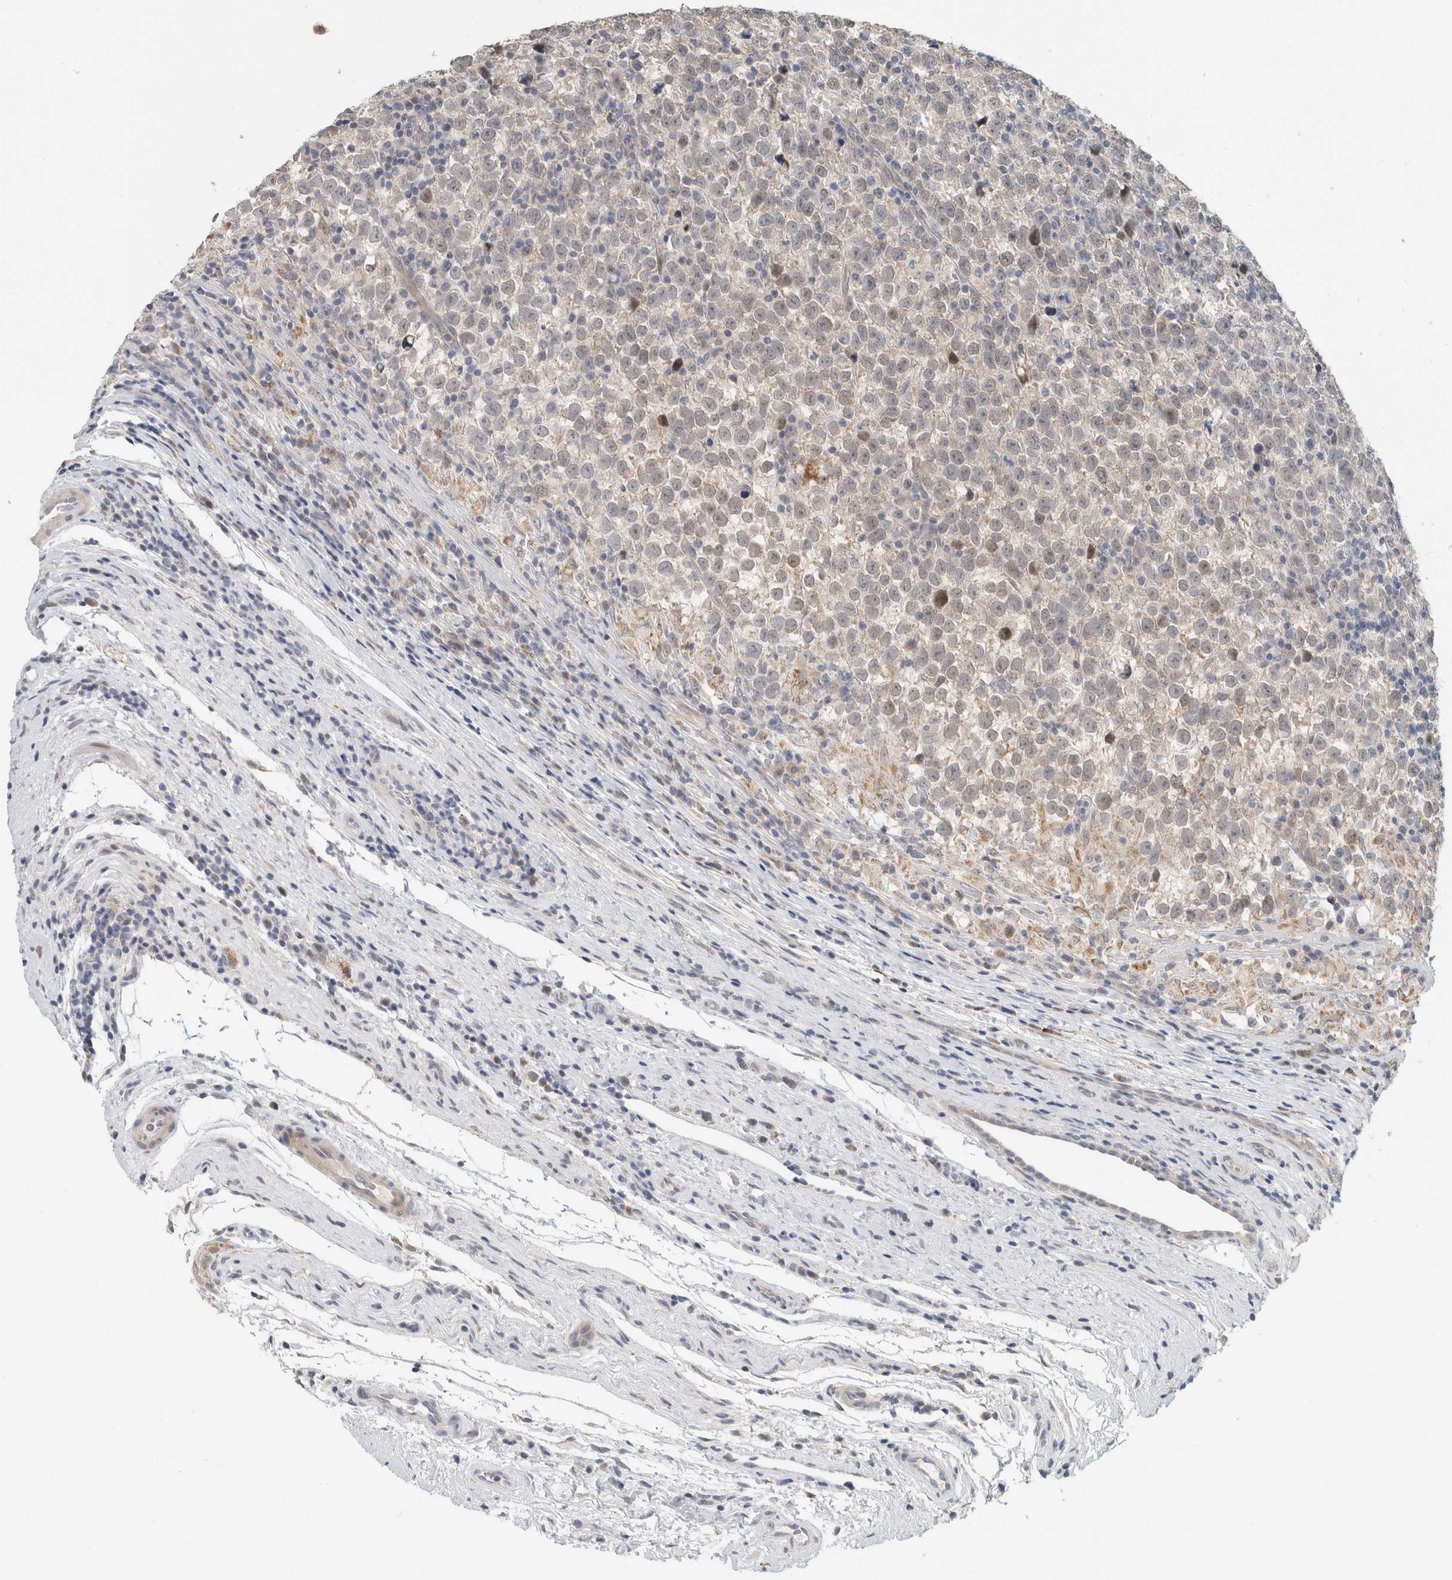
{"staining": {"intensity": "weak", "quantity": "25%-75%", "location": "nuclear"}, "tissue": "testis cancer", "cell_type": "Tumor cells", "image_type": "cancer", "snomed": [{"axis": "morphology", "description": "Normal tissue, NOS"}, {"axis": "morphology", "description": "Seminoma, NOS"}, {"axis": "topography", "description": "Testis"}], "caption": "Seminoma (testis) stained with a protein marker exhibits weak staining in tumor cells.", "gene": "CRAT", "patient": {"sex": "male", "age": 43}}